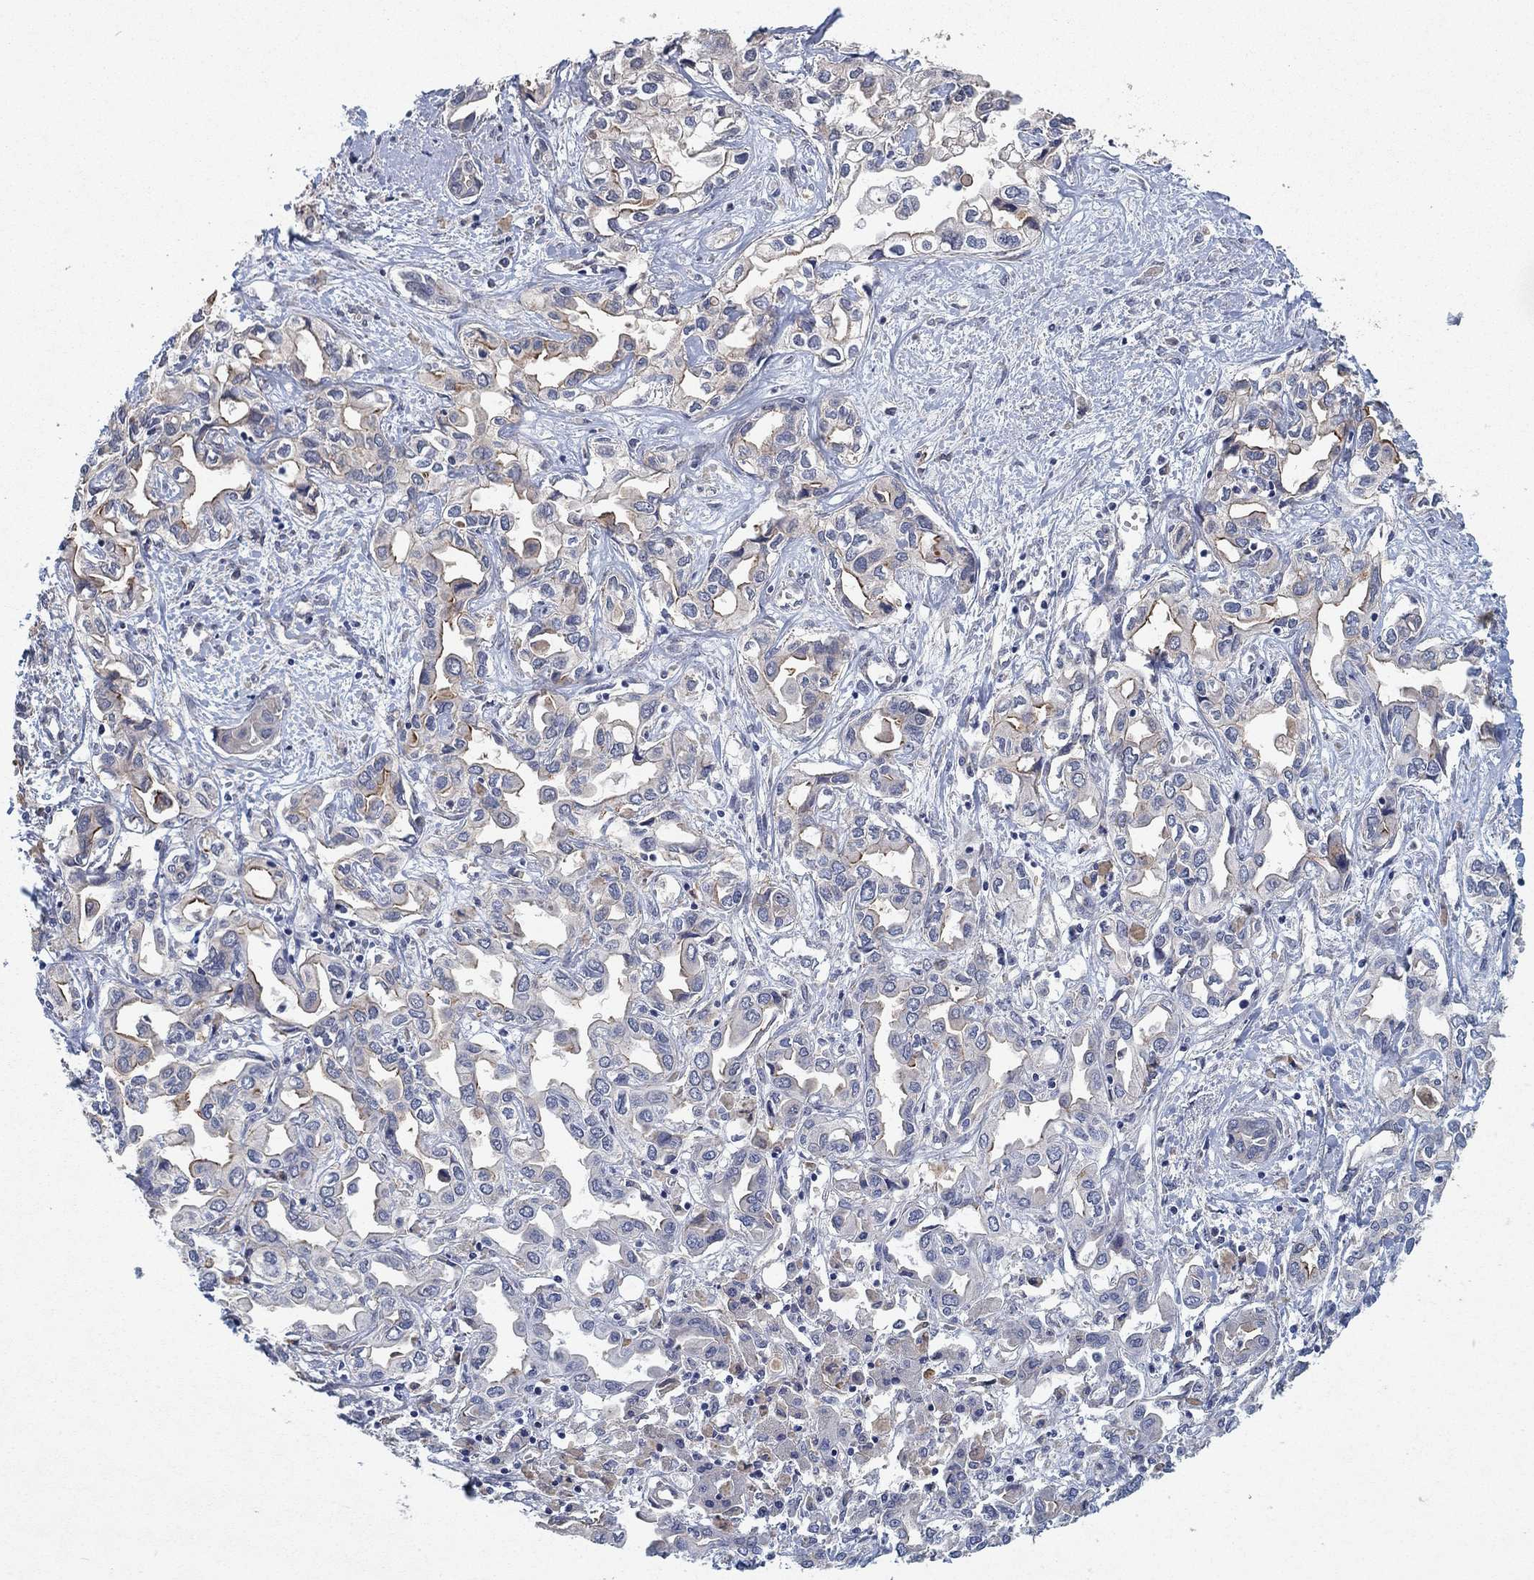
{"staining": {"intensity": "negative", "quantity": "none", "location": "none"}, "tissue": "liver cancer", "cell_type": "Tumor cells", "image_type": "cancer", "snomed": [{"axis": "morphology", "description": "Cholangiocarcinoma"}, {"axis": "topography", "description": "Liver"}], "caption": "The immunohistochemistry (IHC) histopathology image has no significant positivity in tumor cells of liver cancer (cholangiocarcinoma) tissue.", "gene": "MCUR1", "patient": {"sex": "female", "age": 64}}